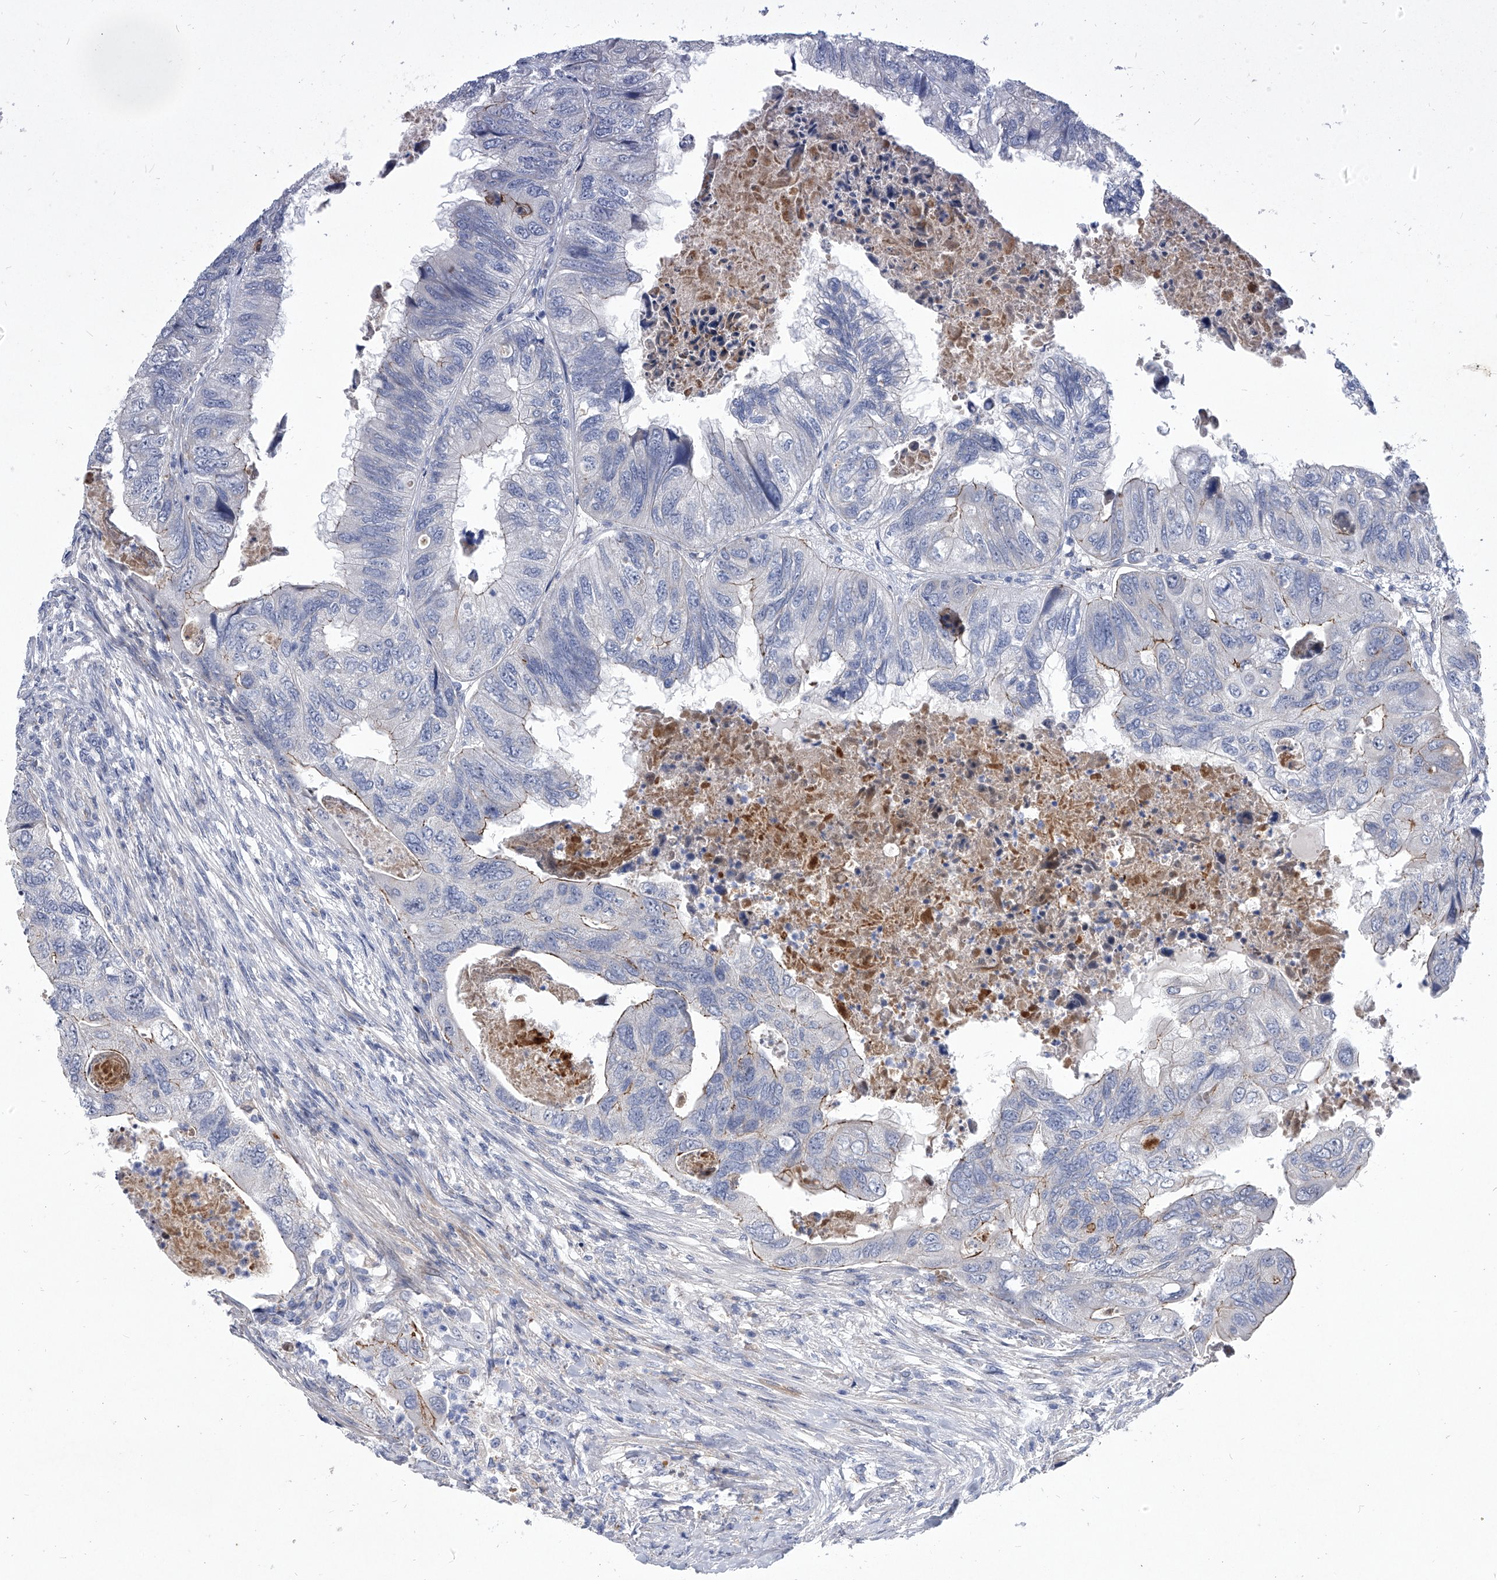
{"staining": {"intensity": "moderate", "quantity": "<25%", "location": "cytoplasmic/membranous"}, "tissue": "colorectal cancer", "cell_type": "Tumor cells", "image_type": "cancer", "snomed": [{"axis": "morphology", "description": "Adenocarcinoma, NOS"}, {"axis": "topography", "description": "Rectum"}], "caption": "Moderate cytoplasmic/membranous staining for a protein is seen in about <25% of tumor cells of adenocarcinoma (colorectal) using immunohistochemistry (IHC).", "gene": "MINDY4", "patient": {"sex": "male", "age": 63}}